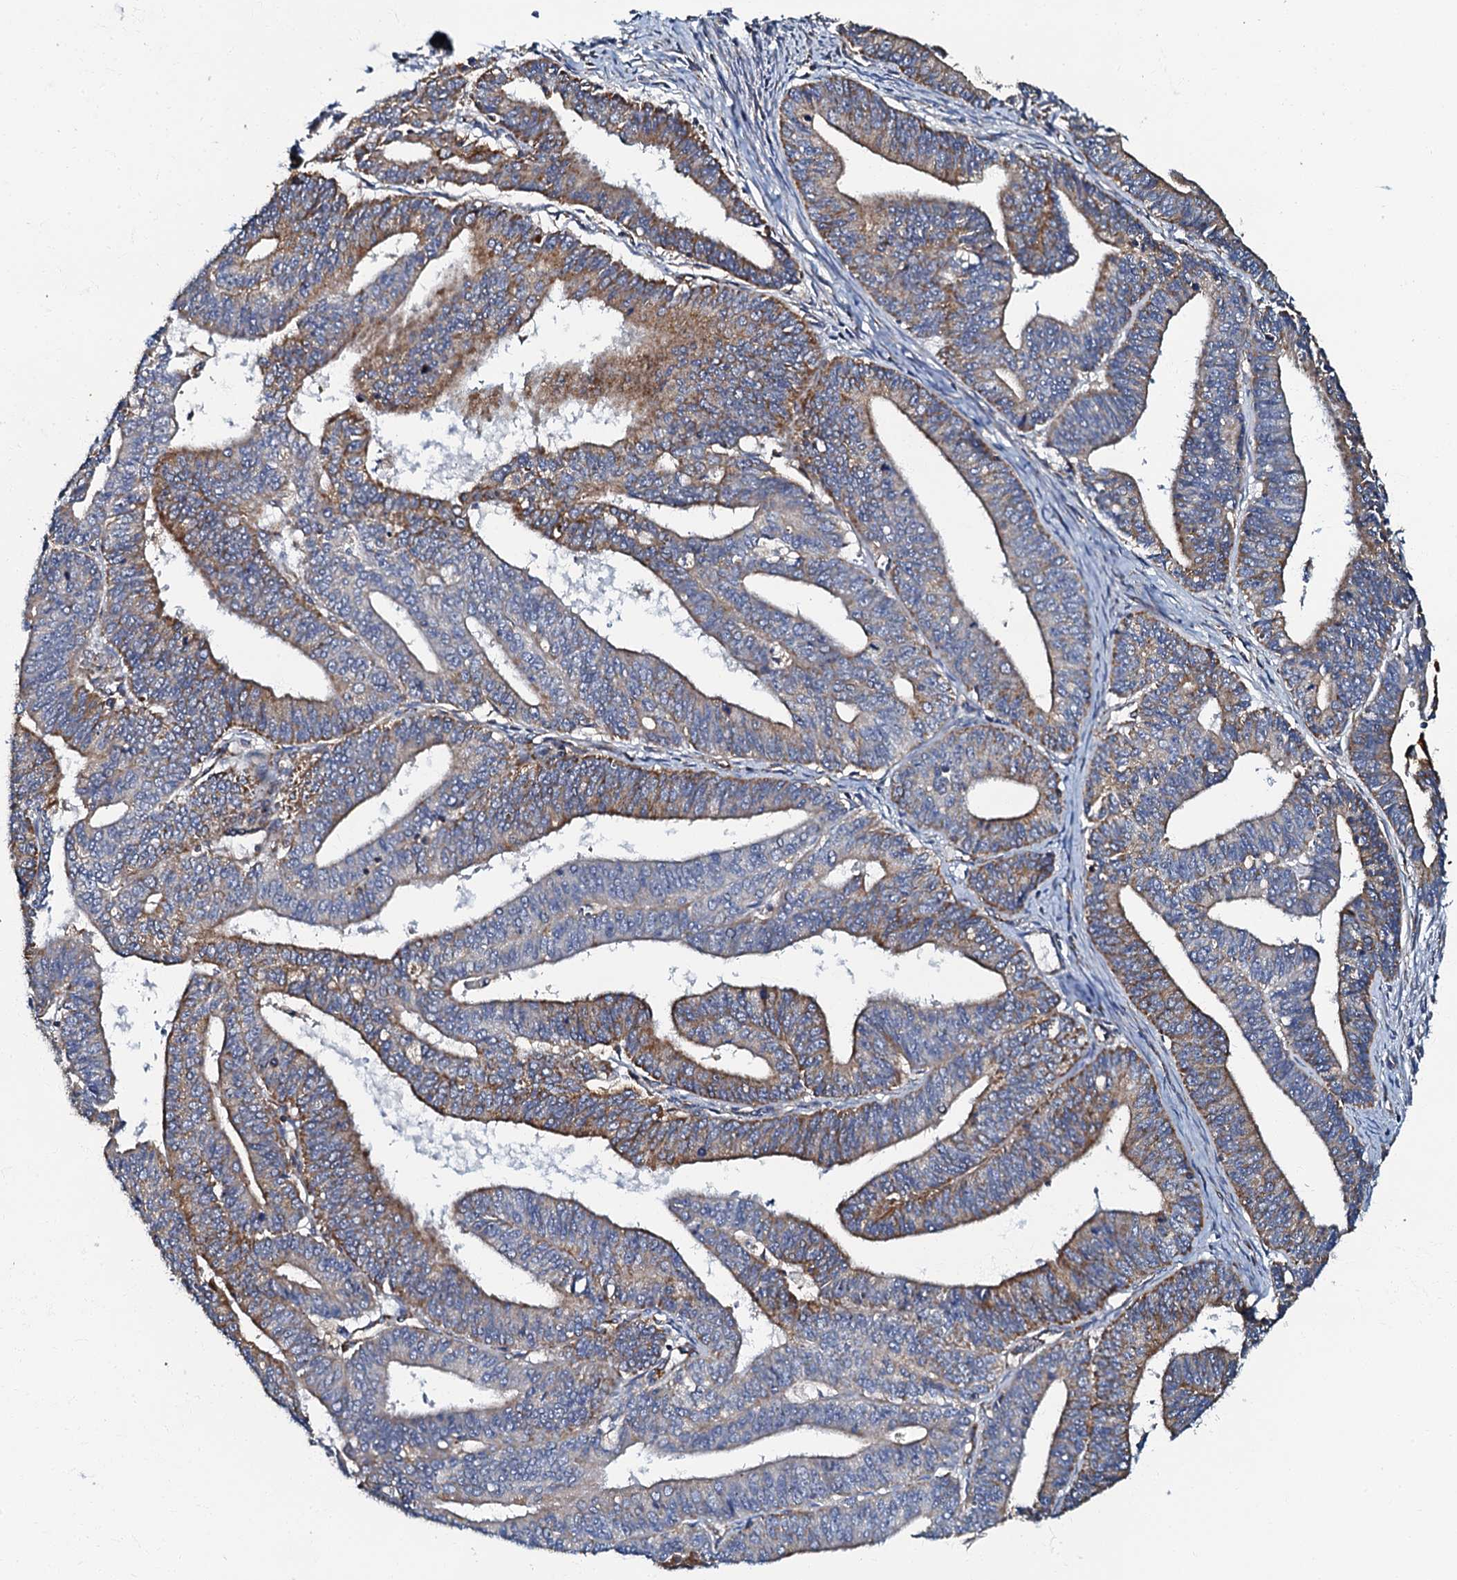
{"staining": {"intensity": "moderate", "quantity": "25%-75%", "location": "cytoplasmic/membranous"}, "tissue": "endometrial cancer", "cell_type": "Tumor cells", "image_type": "cancer", "snomed": [{"axis": "morphology", "description": "Adenocarcinoma, NOS"}, {"axis": "topography", "description": "Endometrium"}], "caption": "Brown immunohistochemical staining in endometrial cancer (adenocarcinoma) reveals moderate cytoplasmic/membranous positivity in about 25%-75% of tumor cells. (IHC, brightfield microscopy, high magnification).", "gene": "NDUFA12", "patient": {"sex": "female", "age": 73}}